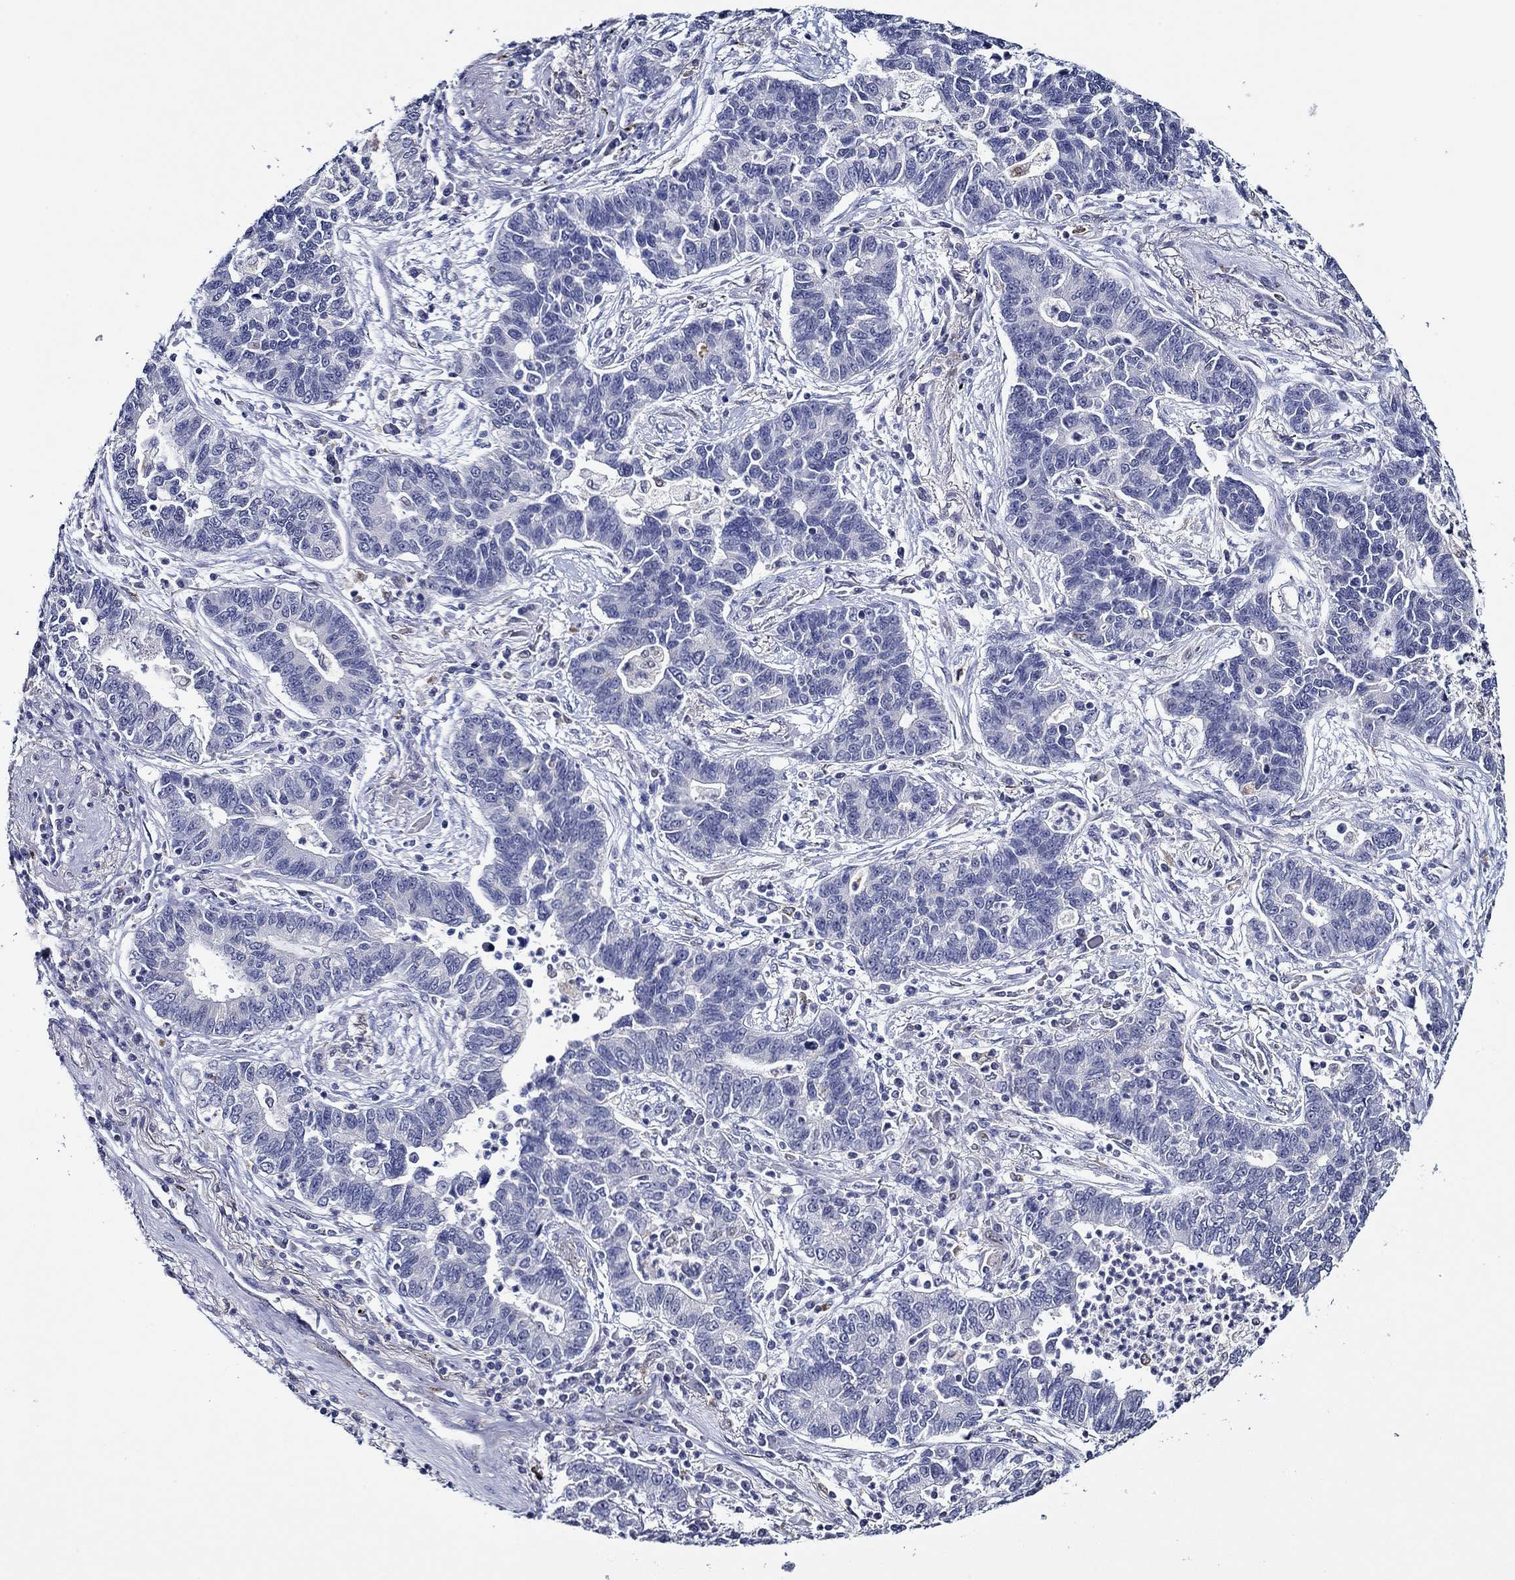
{"staining": {"intensity": "negative", "quantity": "none", "location": "none"}, "tissue": "lung cancer", "cell_type": "Tumor cells", "image_type": "cancer", "snomed": [{"axis": "morphology", "description": "Adenocarcinoma, NOS"}, {"axis": "topography", "description": "Lung"}], "caption": "This photomicrograph is of lung cancer stained with immunohistochemistry (IHC) to label a protein in brown with the nuclei are counter-stained blue. There is no staining in tumor cells.", "gene": "GATA2", "patient": {"sex": "female", "age": 57}}